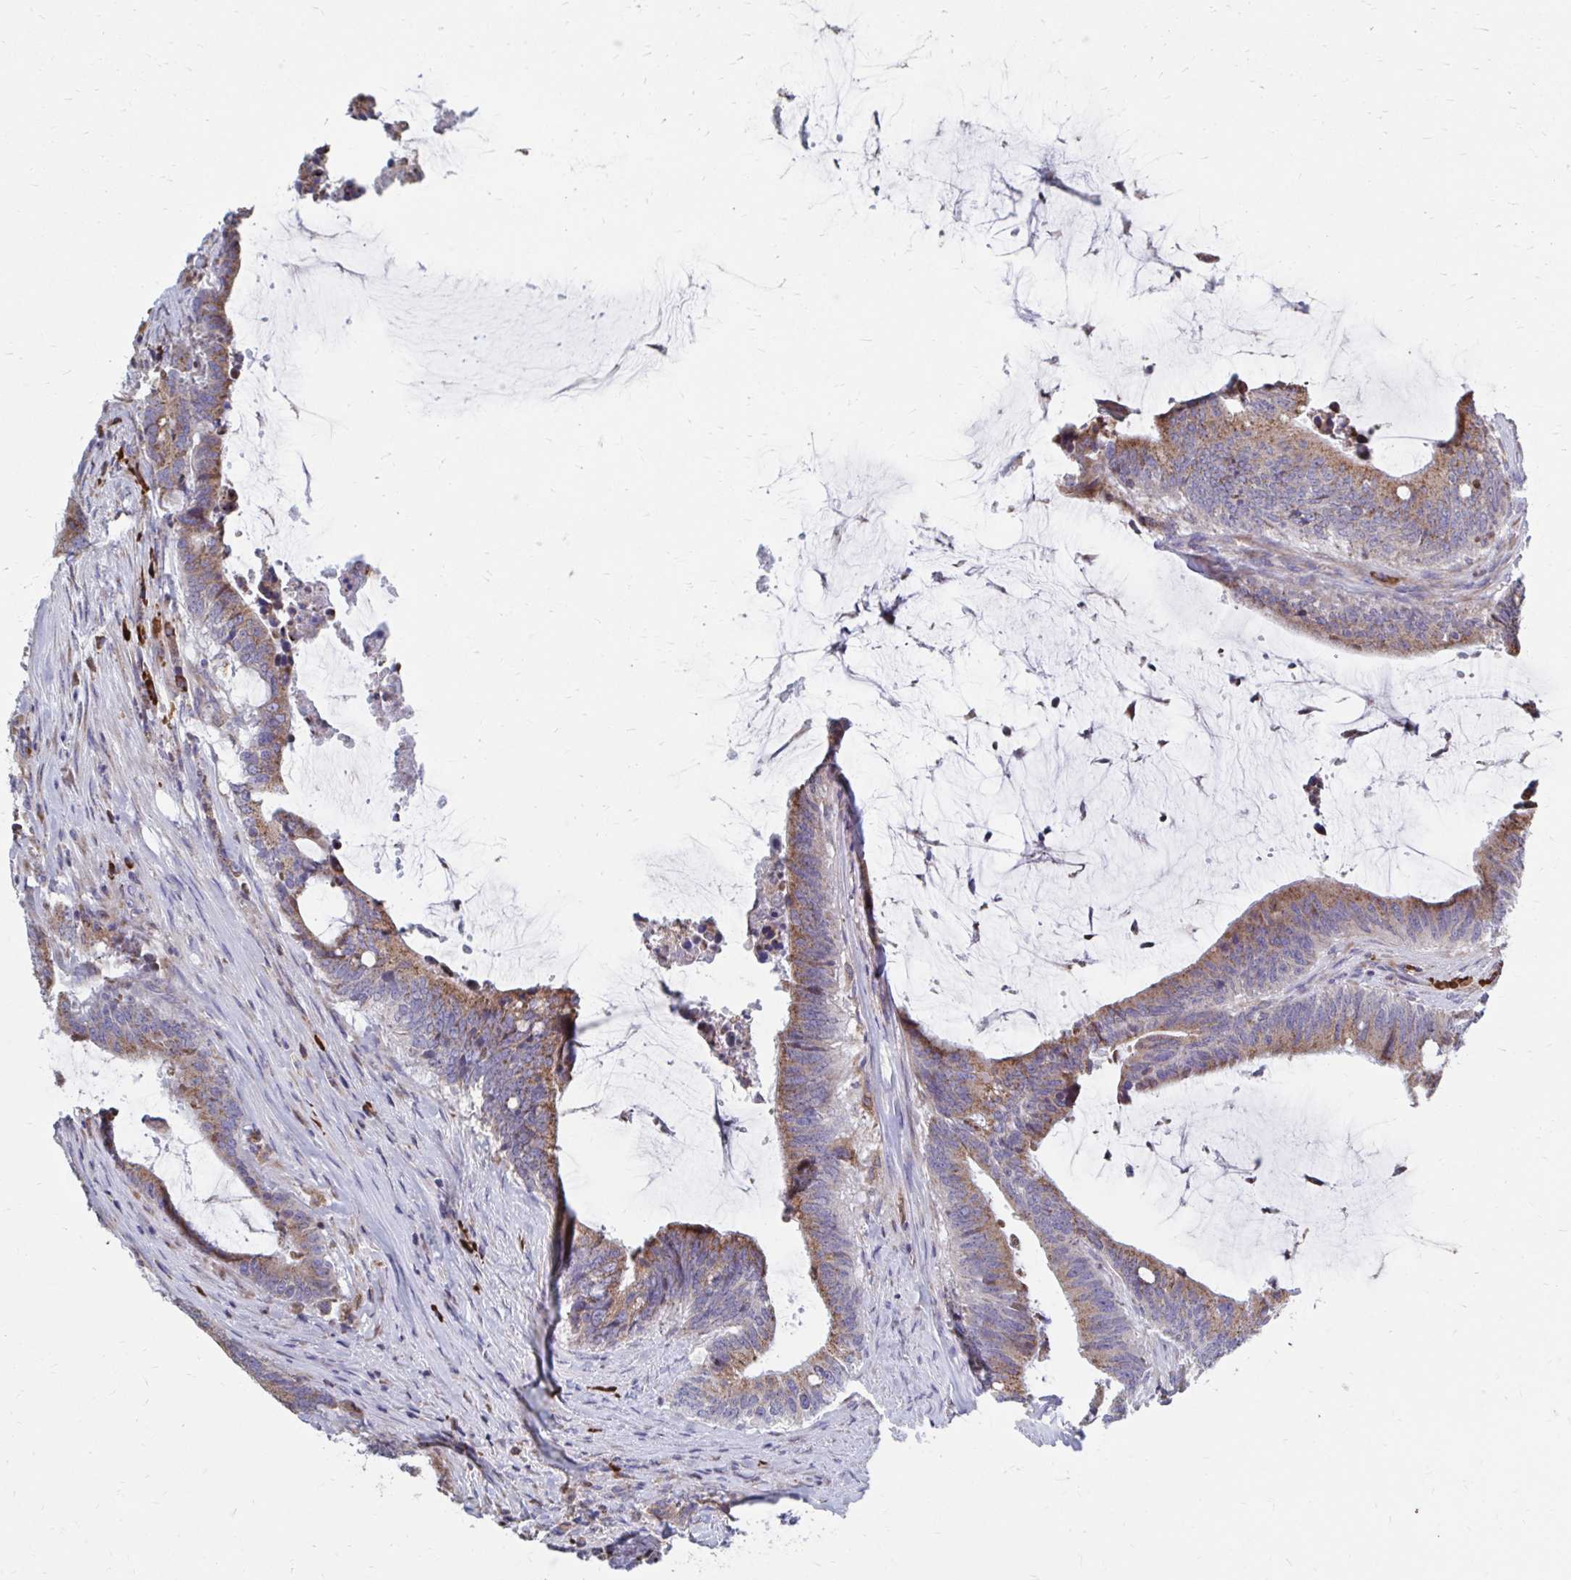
{"staining": {"intensity": "moderate", "quantity": ">75%", "location": "cytoplasmic/membranous"}, "tissue": "colorectal cancer", "cell_type": "Tumor cells", "image_type": "cancer", "snomed": [{"axis": "morphology", "description": "Adenocarcinoma, NOS"}, {"axis": "topography", "description": "Colon"}], "caption": "Moderate cytoplasmic/membranous expression for a protein is present in about >75% of tumor cells of colorectal cancer (adenocarcinoma) using IHC.", "gene": "FKBP2", "patient": {"sex": "female", "age": 43}}